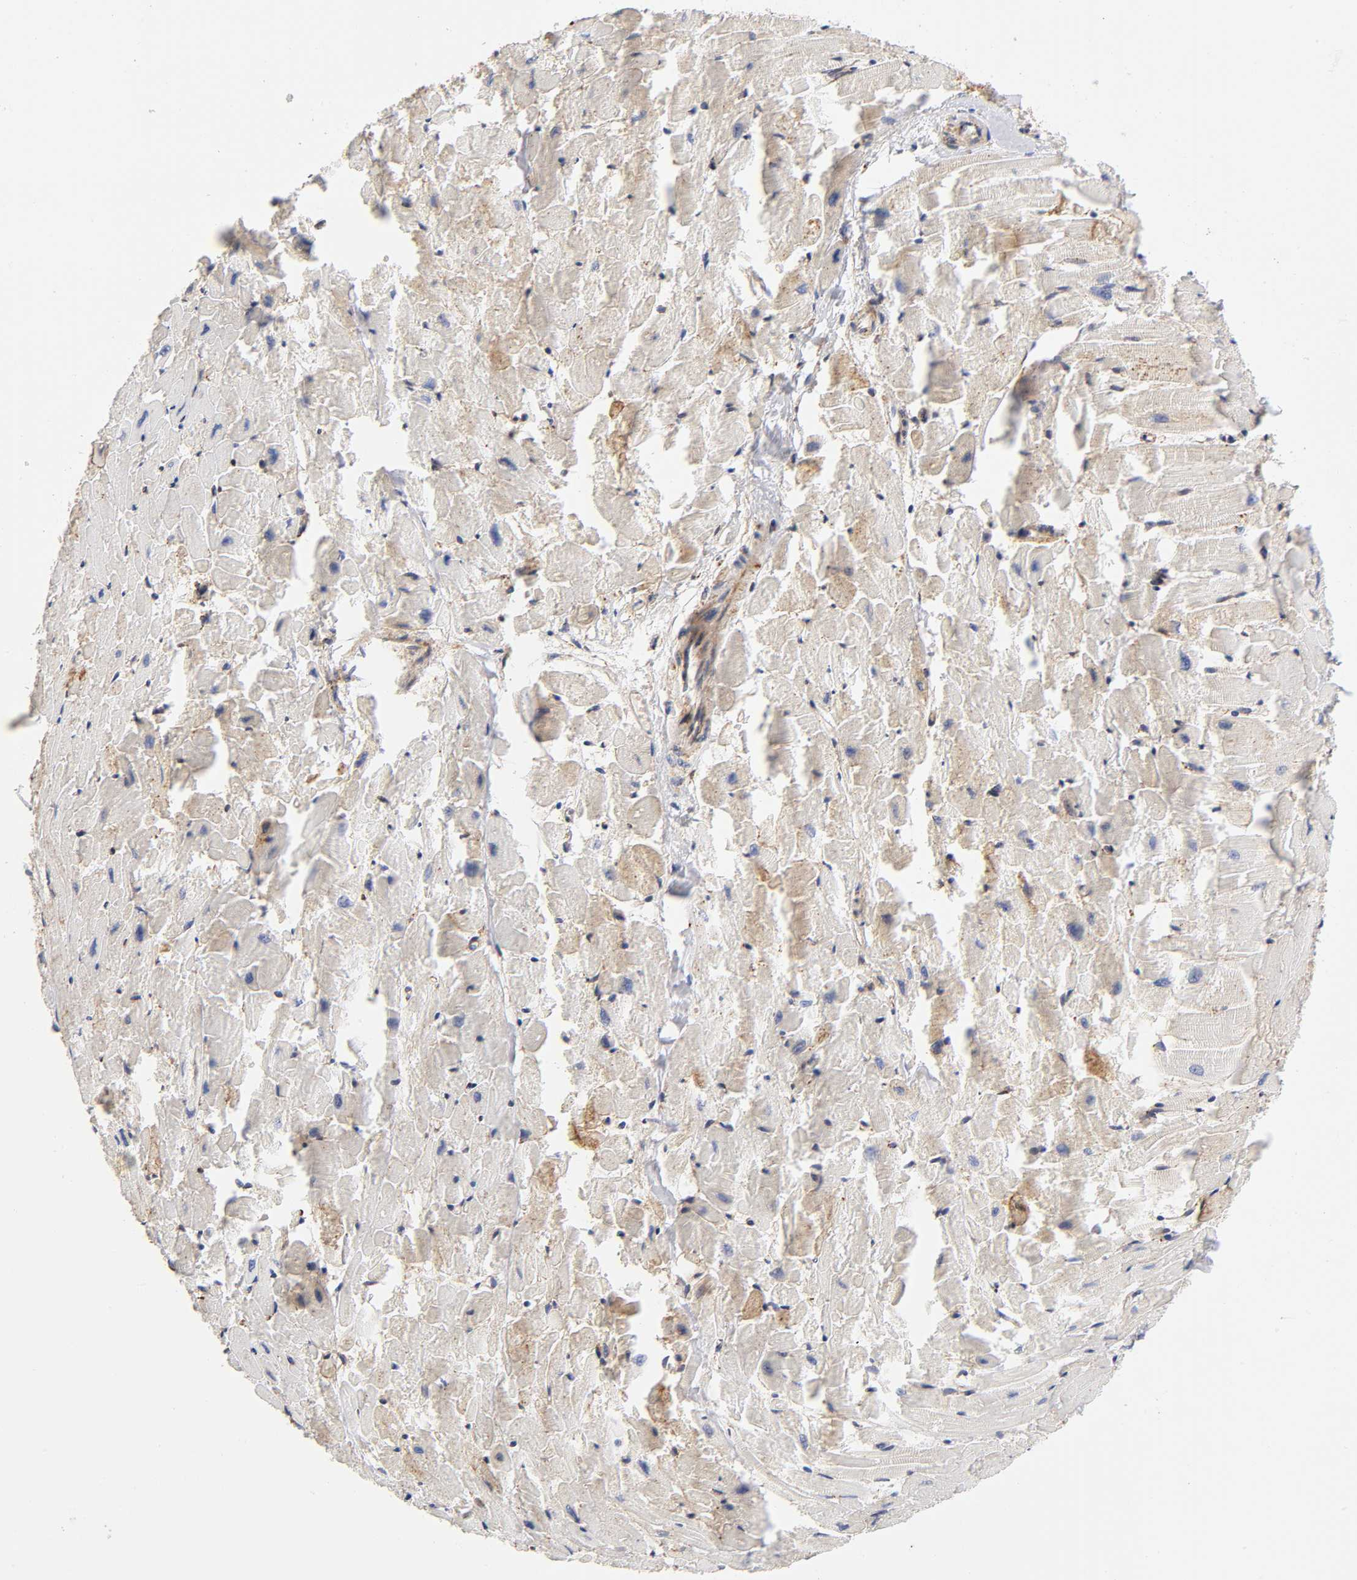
{"staining": {"intensity": "moderate", "quantity": "25%-75%", "location": "cytoplasmic/membranous"}, "tissue": "heart muscle", "cell_type": "Cardiomyocytes", "image_type": "normal", "snomed": [{"axis": "morphology", "description": "Normal tissue, NOS"}, {"axis": "topography", "description": "Heart"}], "caption": "A photomicrograph of human heart muscle stained for a protein exhibits moderate cytoplasmic/membranous brown staining in cardiomyocytes. The staining was performed using DAB to visualize the protein expression in brown, while the nuclei were stained in blue with hematoxylin (Magnification: 20x).", "gene": "ANXA7", "patient": {"sex": "female", "age": 19}}